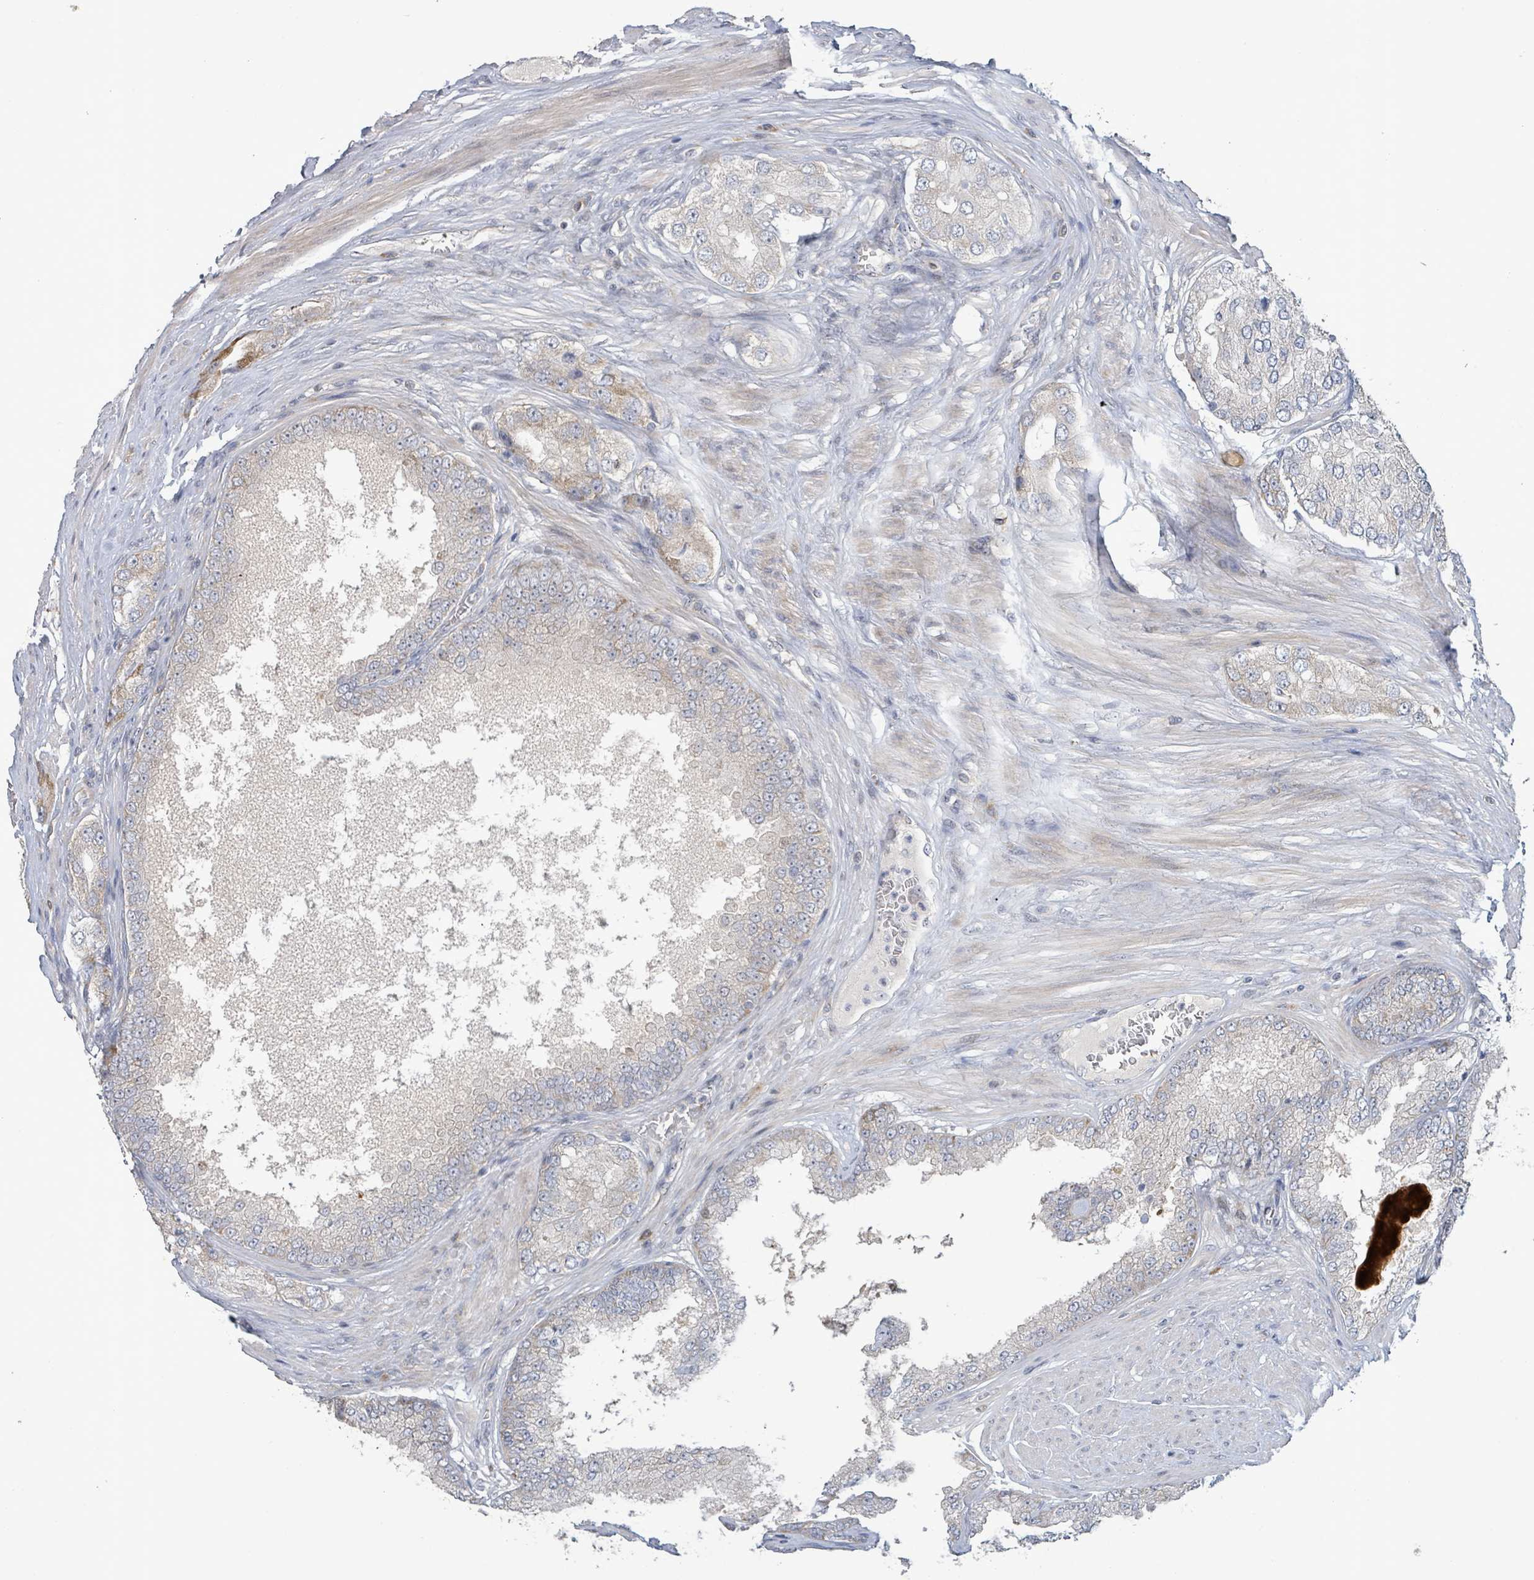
{"staining": {"intensity": "negative", "quantity": "none", "location": "none"}, "tissue": "prostate cancer", "cell_type": "Tumor cells", "image_type": "cancer", "snomed": [{"axis": "morphology", "description": "Adenocarcinoma, High grade"}, {"axis": "topography", "description": "Prostate"}], "caption": "A micrograph of human adenocarcinoma (high-grade) (prostate) is negative for staining in tumor cells.", "gene": "LILRA4", "patient": {"sex": "male", "age": 71}}